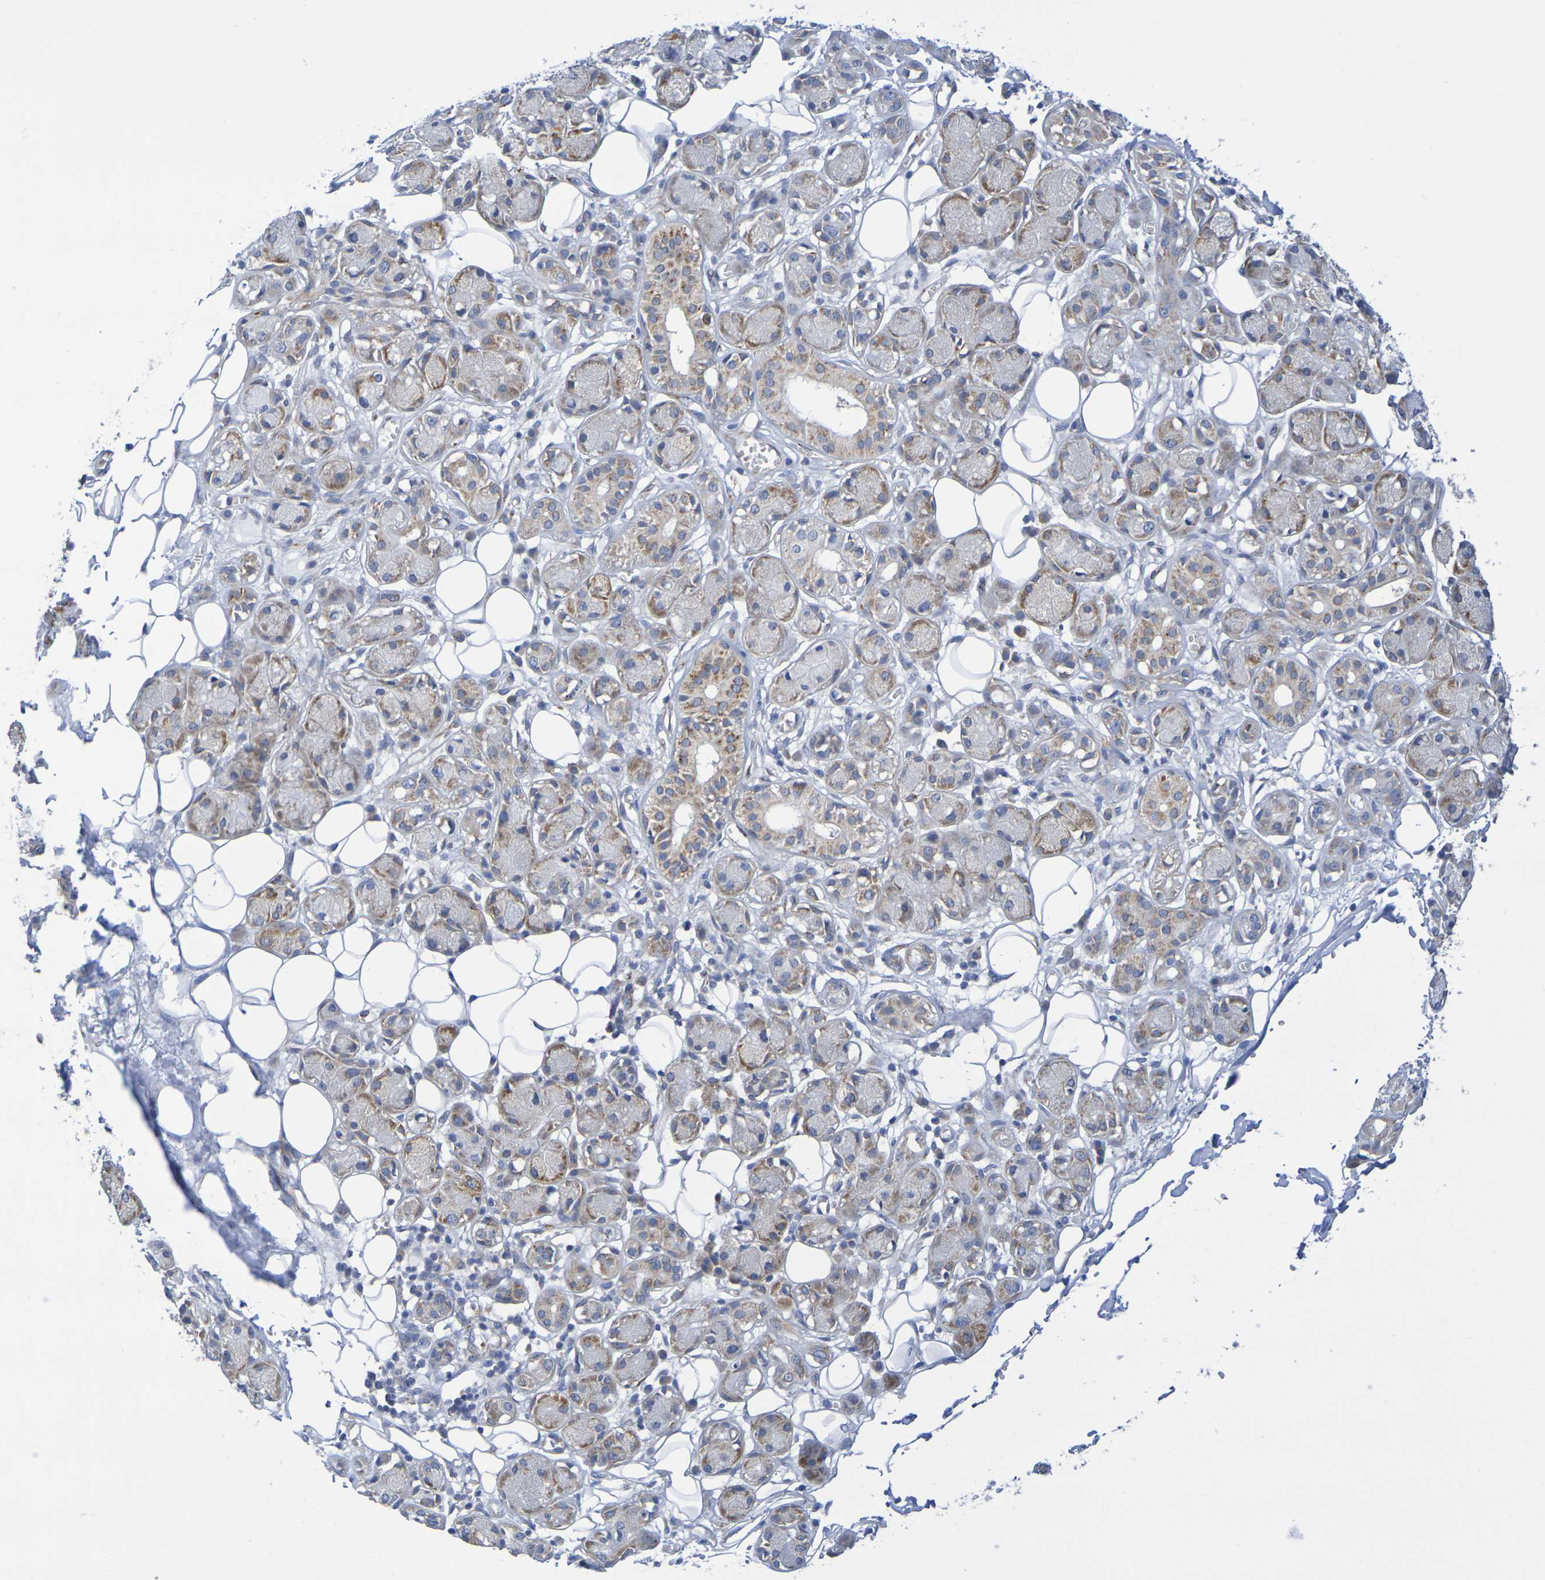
{"staining": {"intensity": "negative", "quantity": "none", "location": "none"}, "tissue": "adipose tissue", "cell_type": "Adipocytes", "image_type": "normal", "snomed": [{"axis": "morphology", "description": "Normal tissue, NOS"}, {"axis": "morphology", "description": "Inflammation, NOS"}, {"axis": "topography", "description": "Vascular tissue"}, {"axis": "topography", "description": "Salivary gland"}], "caption": "High power microscopy photomicrograph of an IHC photomicrograph of unremarkable adipose tissue, revealing no significant expression in adipocytes.", "gene": "TMCC3", "patient": {"sex": "female", "age": 75}}